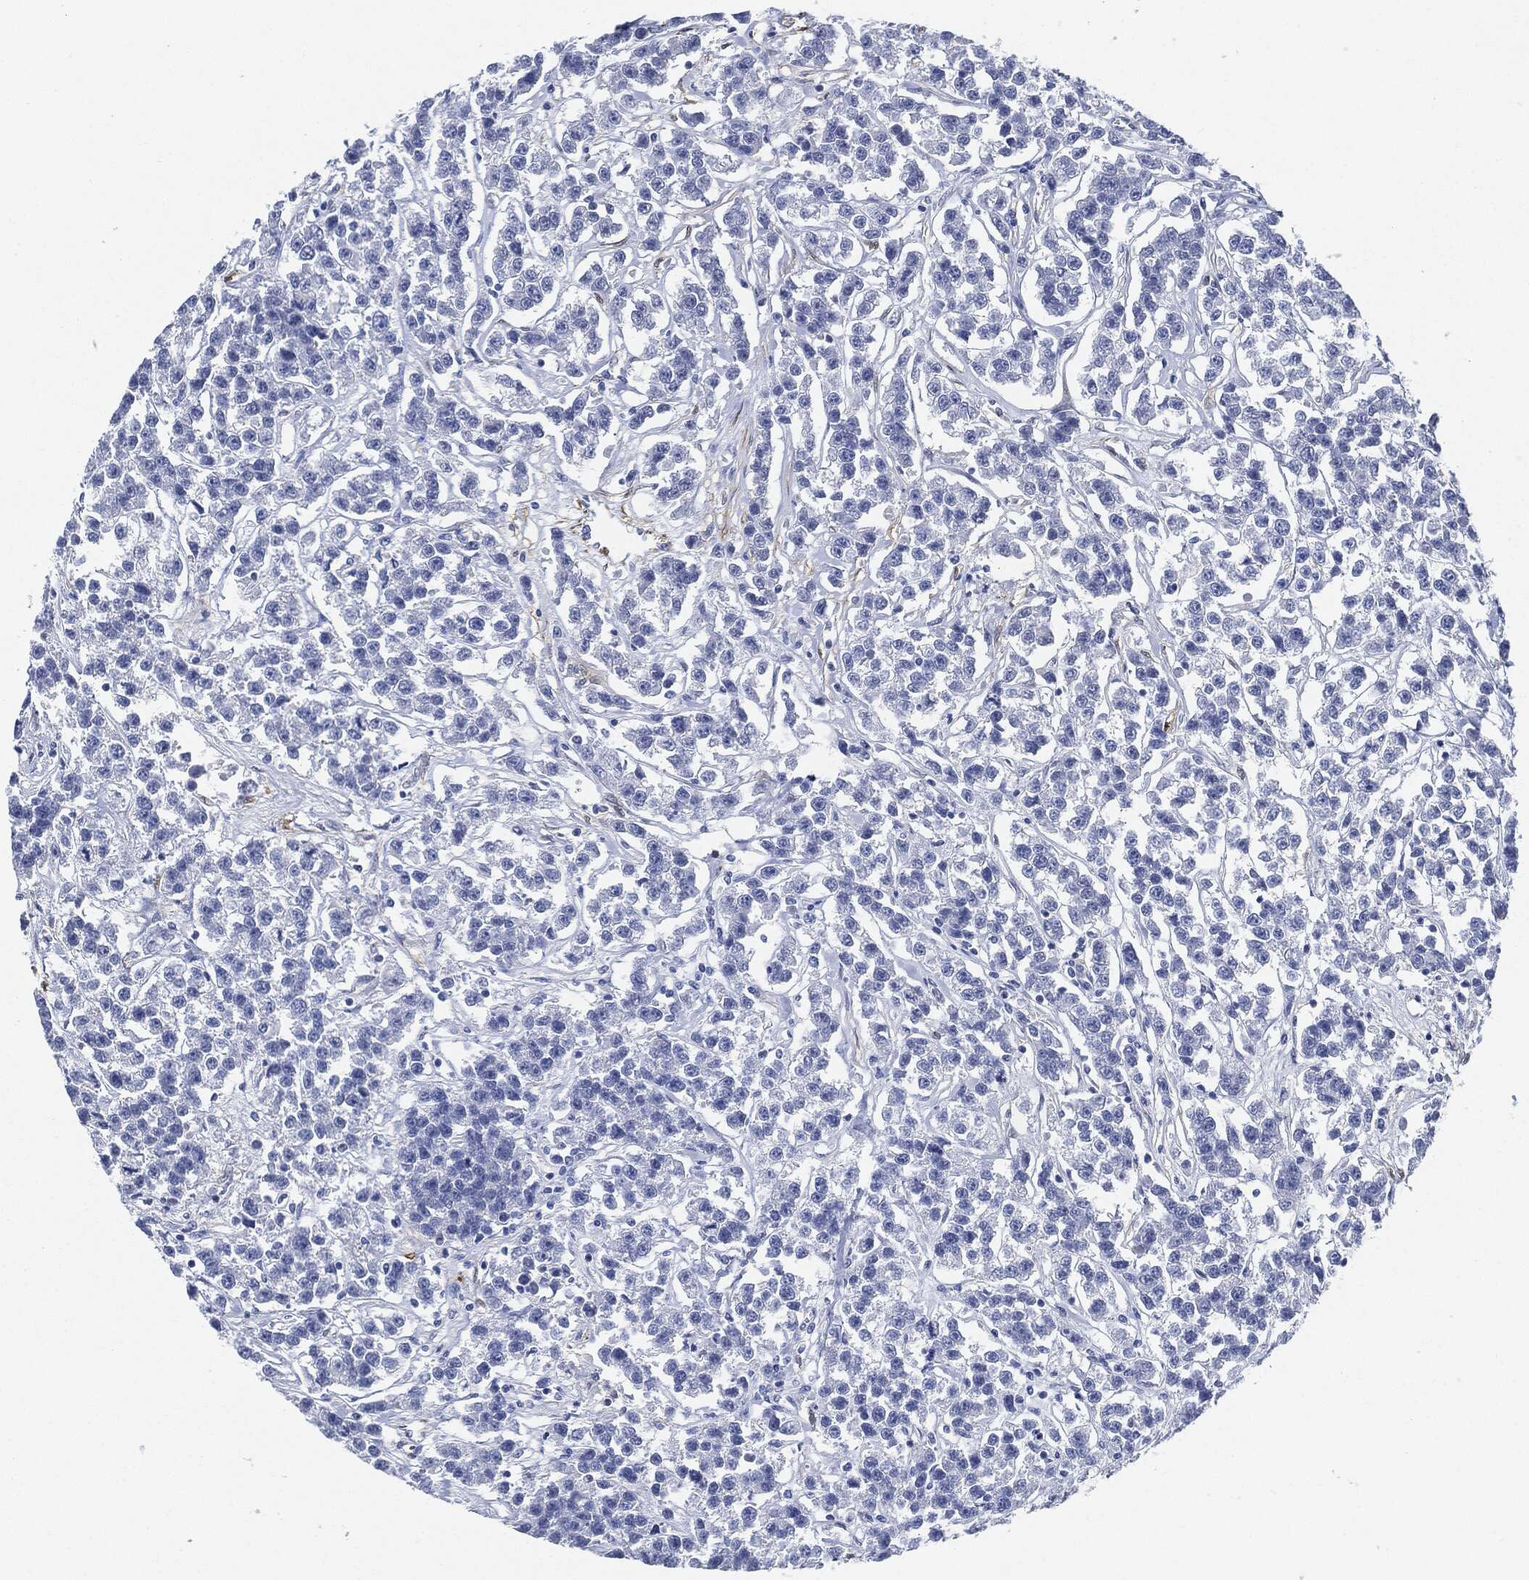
{"staining": {"intensity": "negative", "quantity": "none", "location": "none"}, "tissue": "testis cancer", "cell_type": "Tumor cells", "image_type": "cancer", "snomed": [{"axis": "morphology", "description": "Seminoma, NOS"}, {"axis": "topography", "description": "Testis"}], "caption": "This is an immunohistochemistry image of human testis cancer. There is no positivity in tumor cells.", "gene": "TAGLN", "patient": {"sex": "male", "age": 59}}